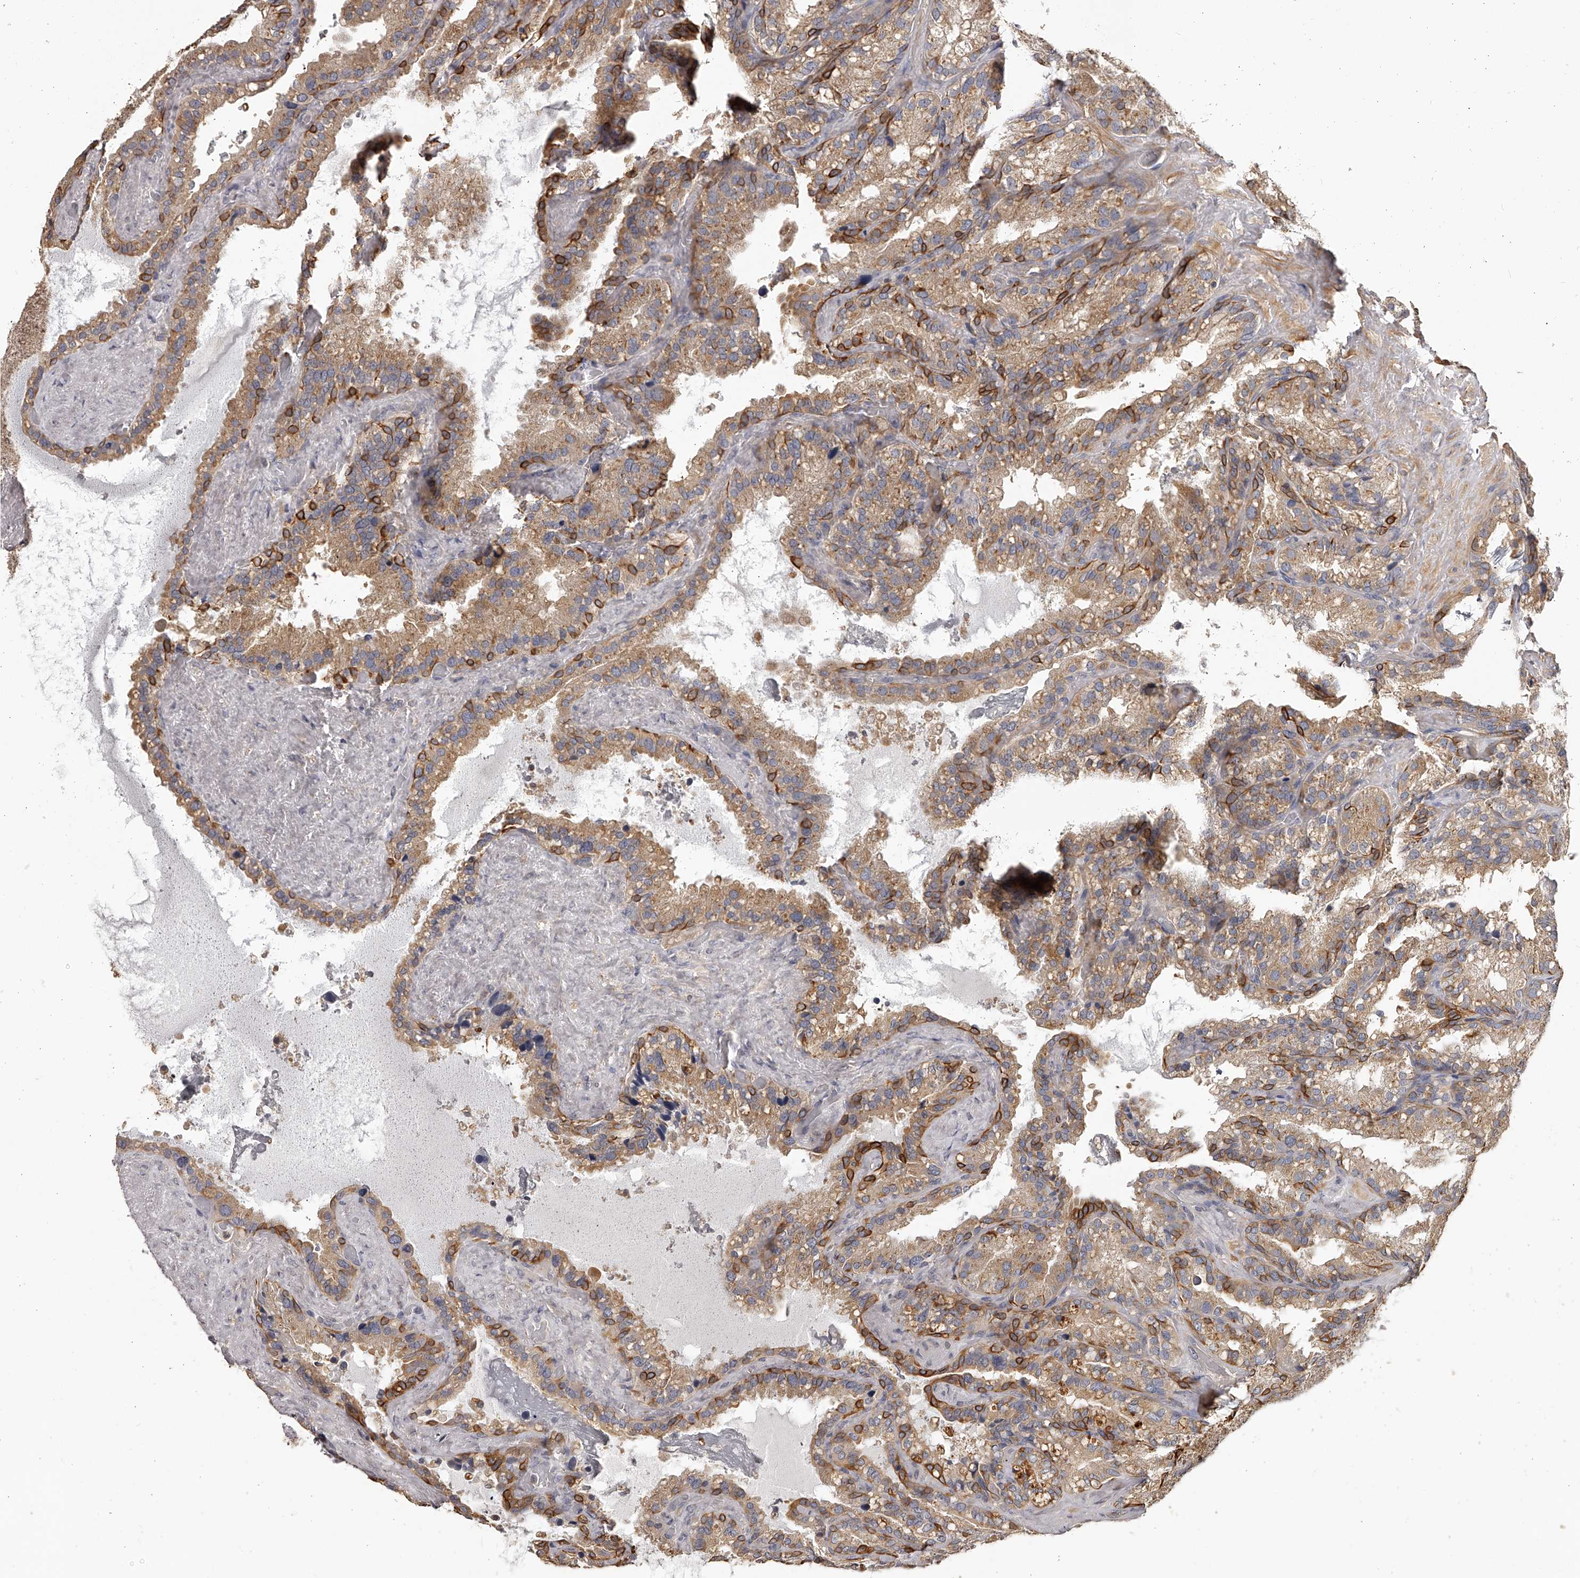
{"staining": {"intensity": "moderate", "quantity": ">75%", "location": "cytoplasmic/membranous"}, "tissue": "seminal vesicle", "cell_type": "Glandular cells", "image_type": "normal", "snomed": [{"axis": "morphology", "description": "Normal tissue, NOS"}, {"axis": "topography", "description": "Prostate"}, {"axis": "topography", "description": "Seminal veicle"}], "caption": "Seminal vesicle stained with immunohistochemistry demonstrates moderate cytoplasmic/membranous positivity in approximately >75% of glandular cells. (Stains: DAB in brown, nuclei in blue, Microscopy: brightfield microscopy at high magnification).", "gene": "TNN", "patient": {"sex": "male", "age": 68}}